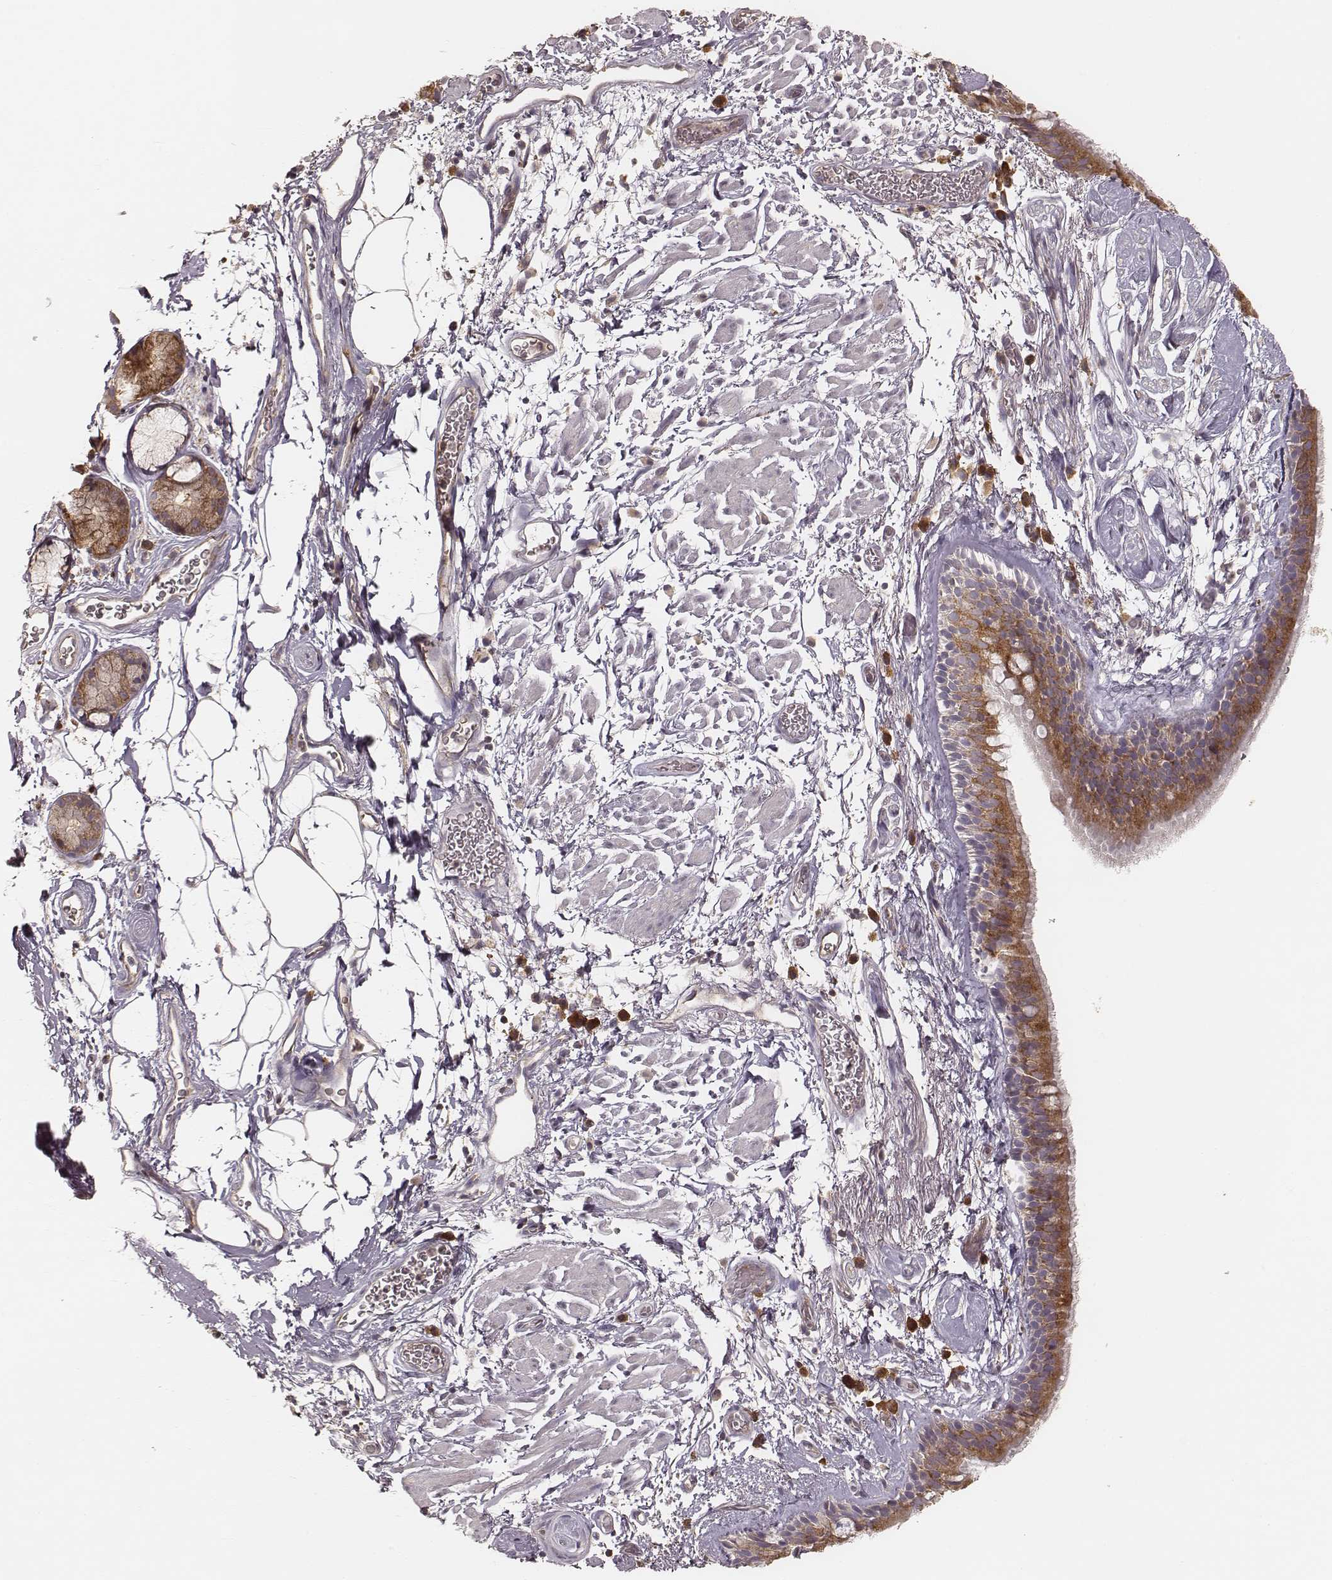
{"staining": {"intensity": "moderate", "quantity": ">75%", "location": "cytoplasmic/membranous"}, "tissue": "bronchus", "cell_type": "Respiratory epithelial cells", "image_type": "normal", "snomed": [{"axis": "morphology", "description": "Normal tissue, NOS"}, {"axis": "topography", "description": "Cartilage tissue"}, {"axis": "topography", "description": "Bronchus"}], "caption": "A brown stain shows moderate cytoplasmic/membranous positivity of a protein in respiratory epithelial cells of benign human bronchus.", "gene": "CARS1", "patient": {"sex": "male", "age": 58}}